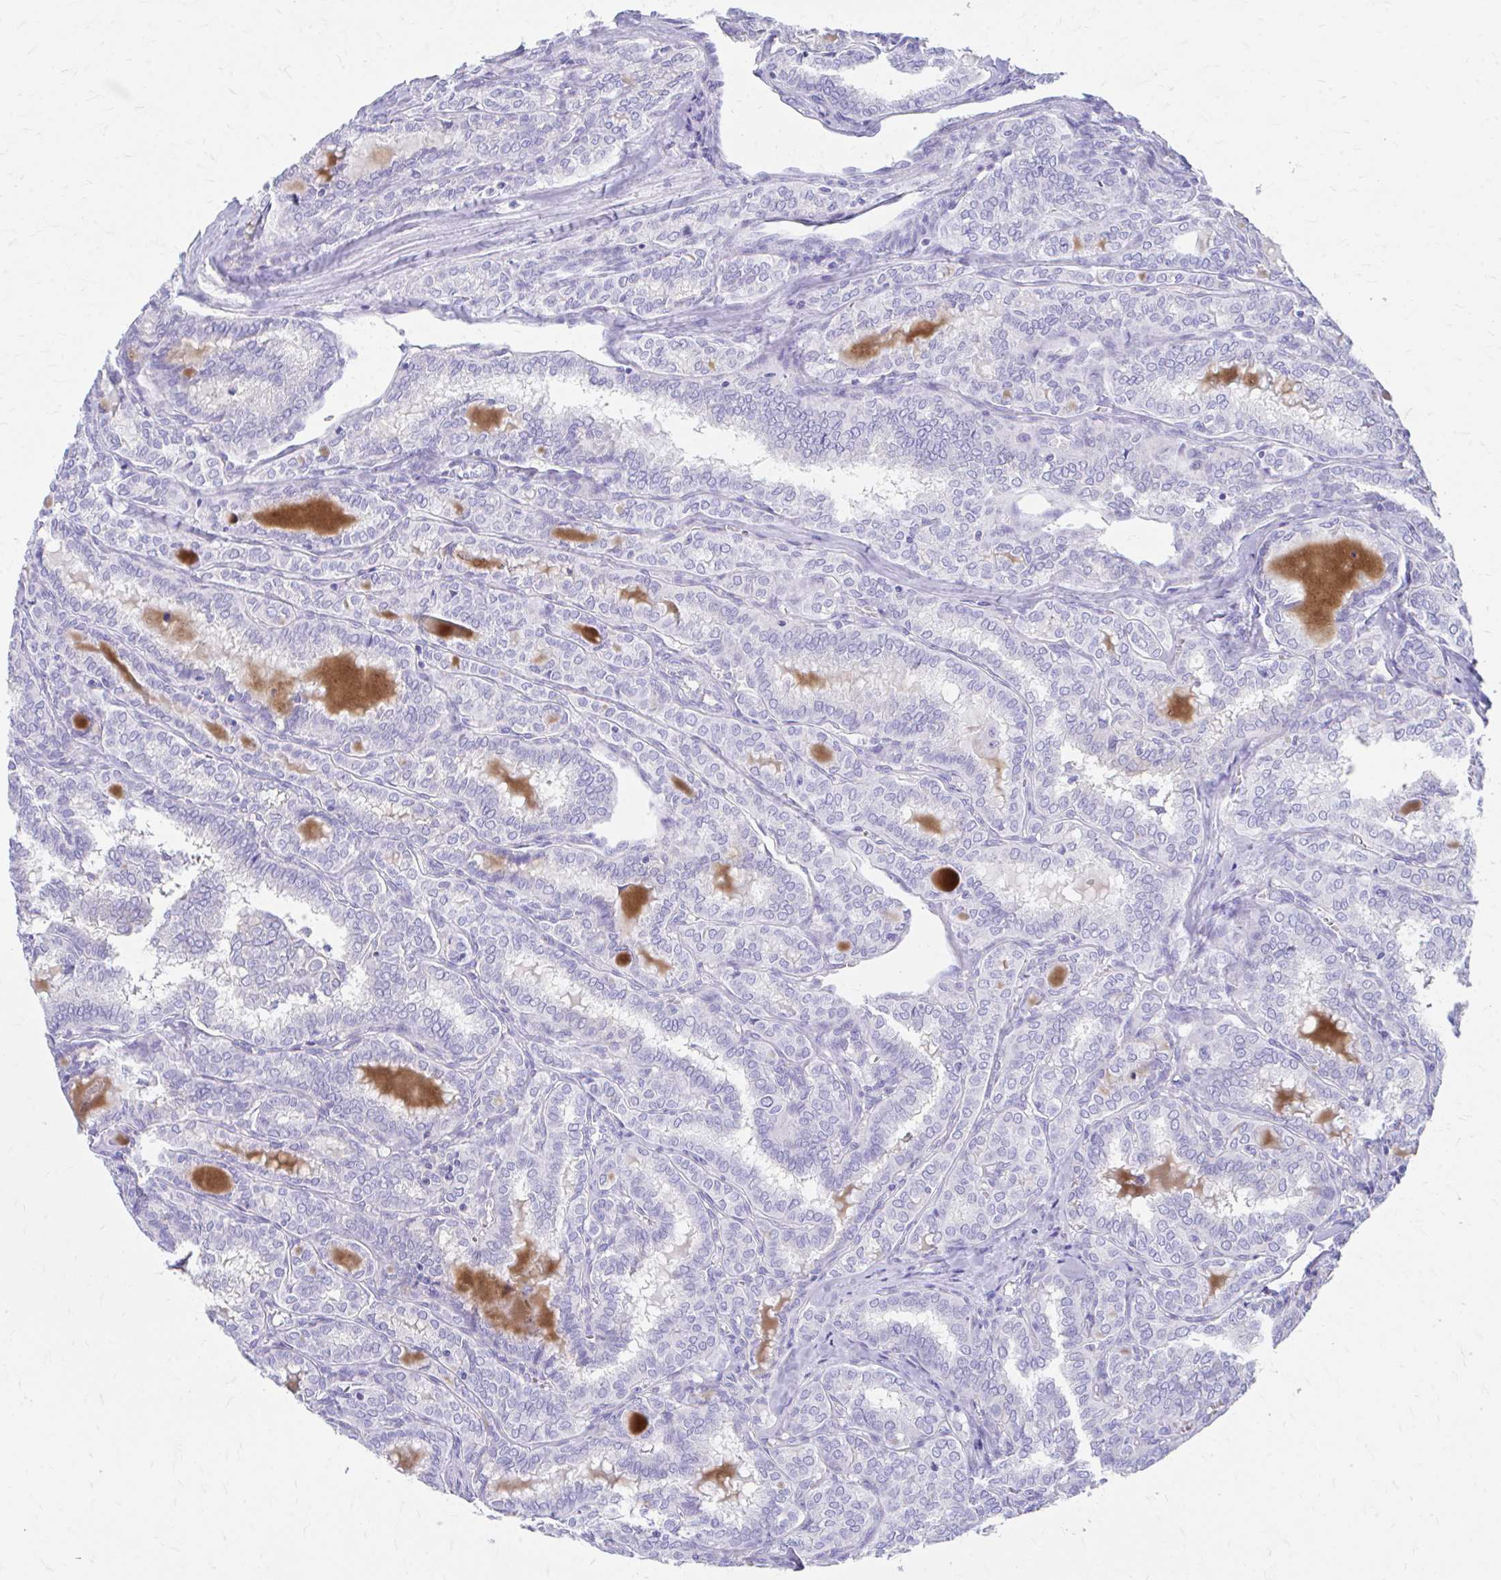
{"staining": {"intensity": "negative", "quantity": "none", "location": "none"}, "tissue": "thyroid cancer", "cell_type": "Tumor cells", "image_type": "cancer", "snomed": [{"axis": "morphology", "description": "Papillary adenocarcinoma, NOS"}, {"axis": "topography", "description": "Thyroid gland"}], "caption": "Photomicrograph shows no significant protein expression in tumor cells of thyroid papillary adenocarcinoma.", "gene": "KRIT1", "patient": {"sex": "female", "age": 30}}